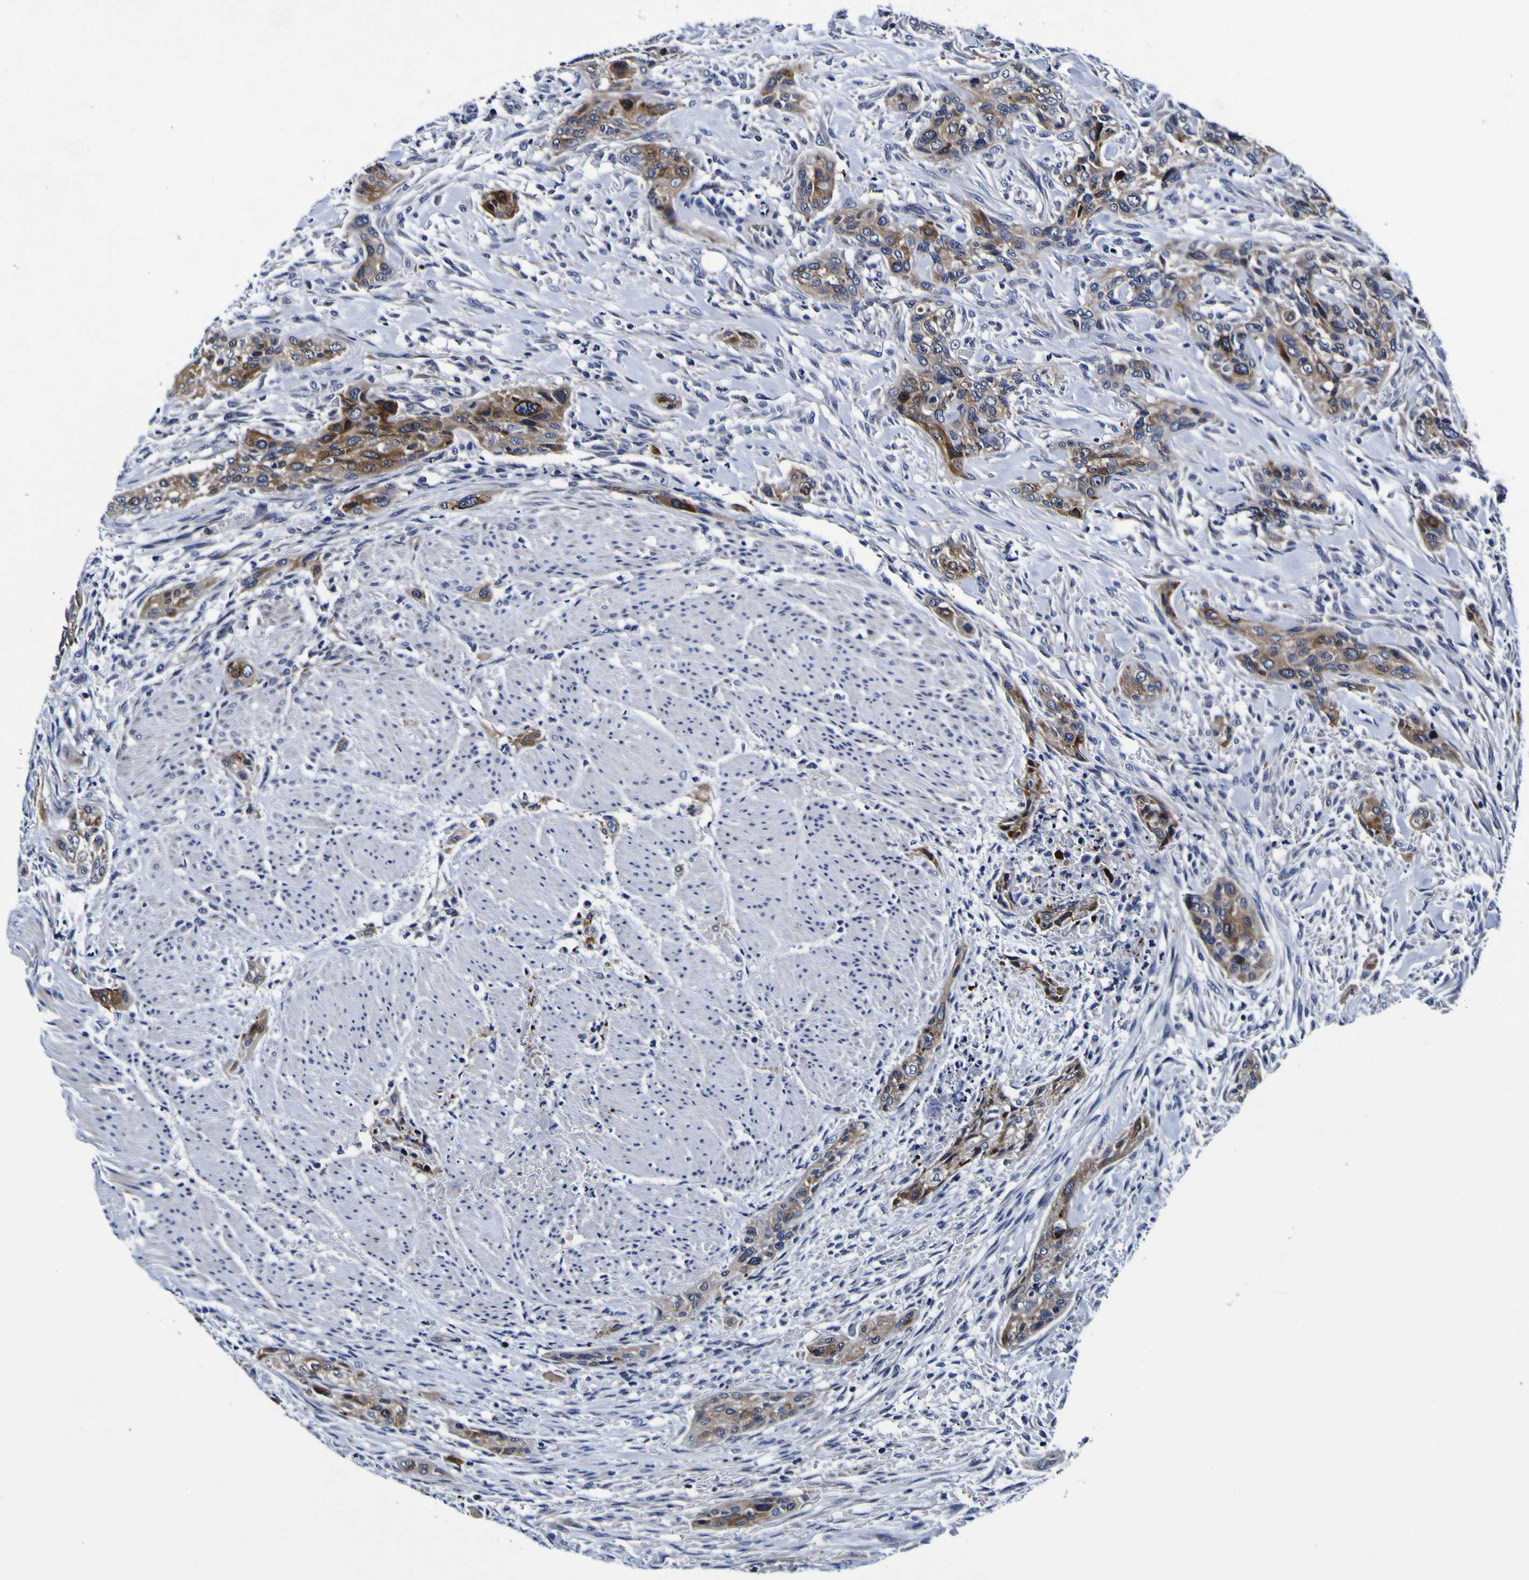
{"staining": {"intensity": "moderate", "quantity": ">75%", "location": "cytoplasmic/membranous"}, "tissue": "urothelial cancer", "cell_type": "Tumor cells", "image_type": "cancer", "snomed": [{"axis": "morphology", "description": "Urothelial carcinoma, High grade"}, {"axis": "topography", "description": "Urinary bladder"}], "caption": "Tumor cells demonstrate moderate cytoplasmic/membranous staining in approximately >75% of cells in urothelial carcinoma (high-grade).", "gene": "SORCS1", "patient": {"sex": "male", "age": 35}}